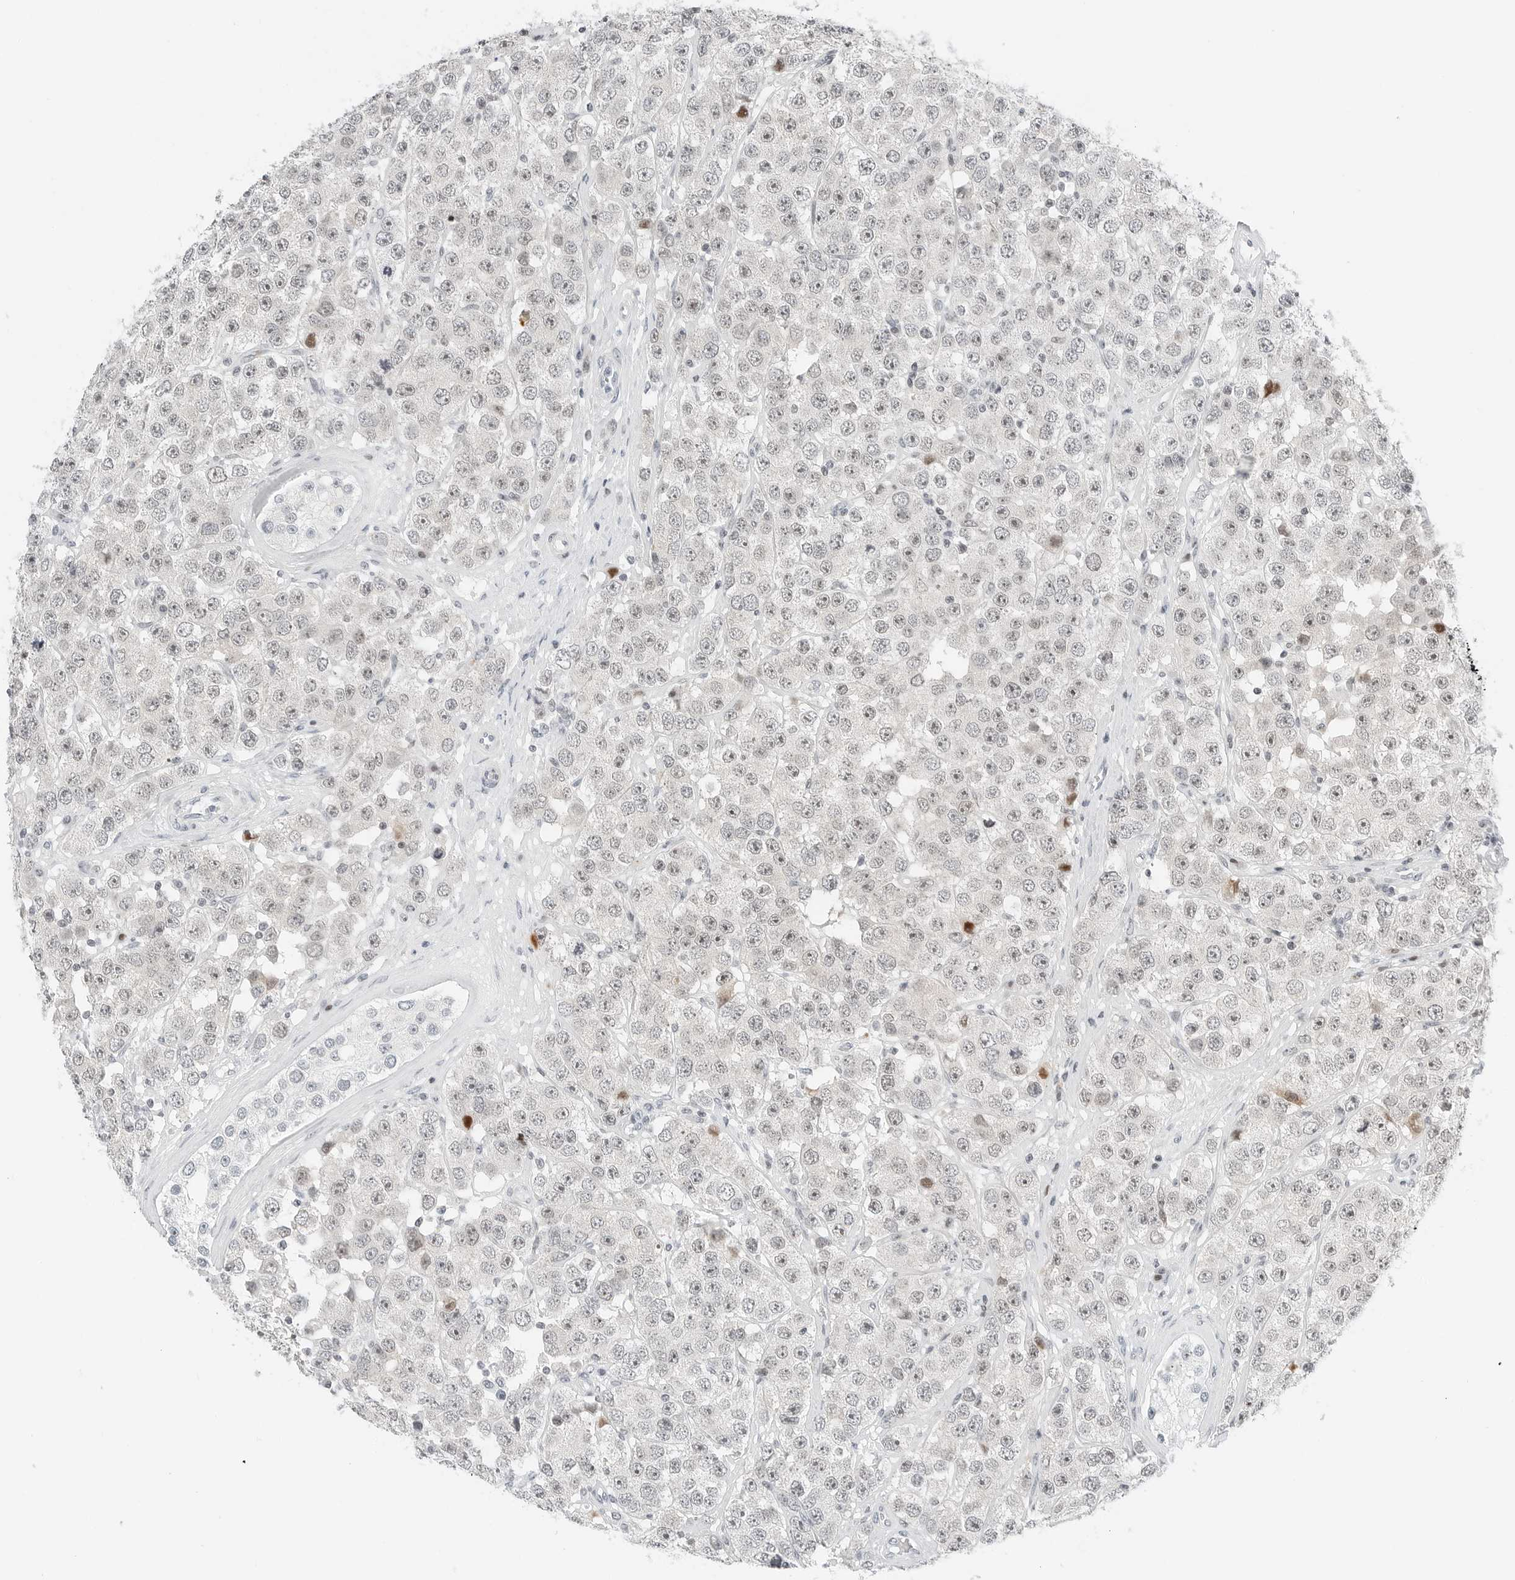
{"staining": {"intensity": "weak", "quantity": ">75%", "location": "nuclear"}, "tissue": "testis cancer", "cell_type": "Tumor cells", "image_type": "cancer", "snomed": [{"axis": "morphology", "description": "Seminoma, NOS"}, {"axis": "topography", "description": "Testis"}], "caption": "Testis cancer (seminoma) was stained to show a protein in brown. There is low levels of weak nuclear positivity in about >75% of tumor cells.", "gene": "NTMT2", "patient": {"sex": "male", "age": 28}}